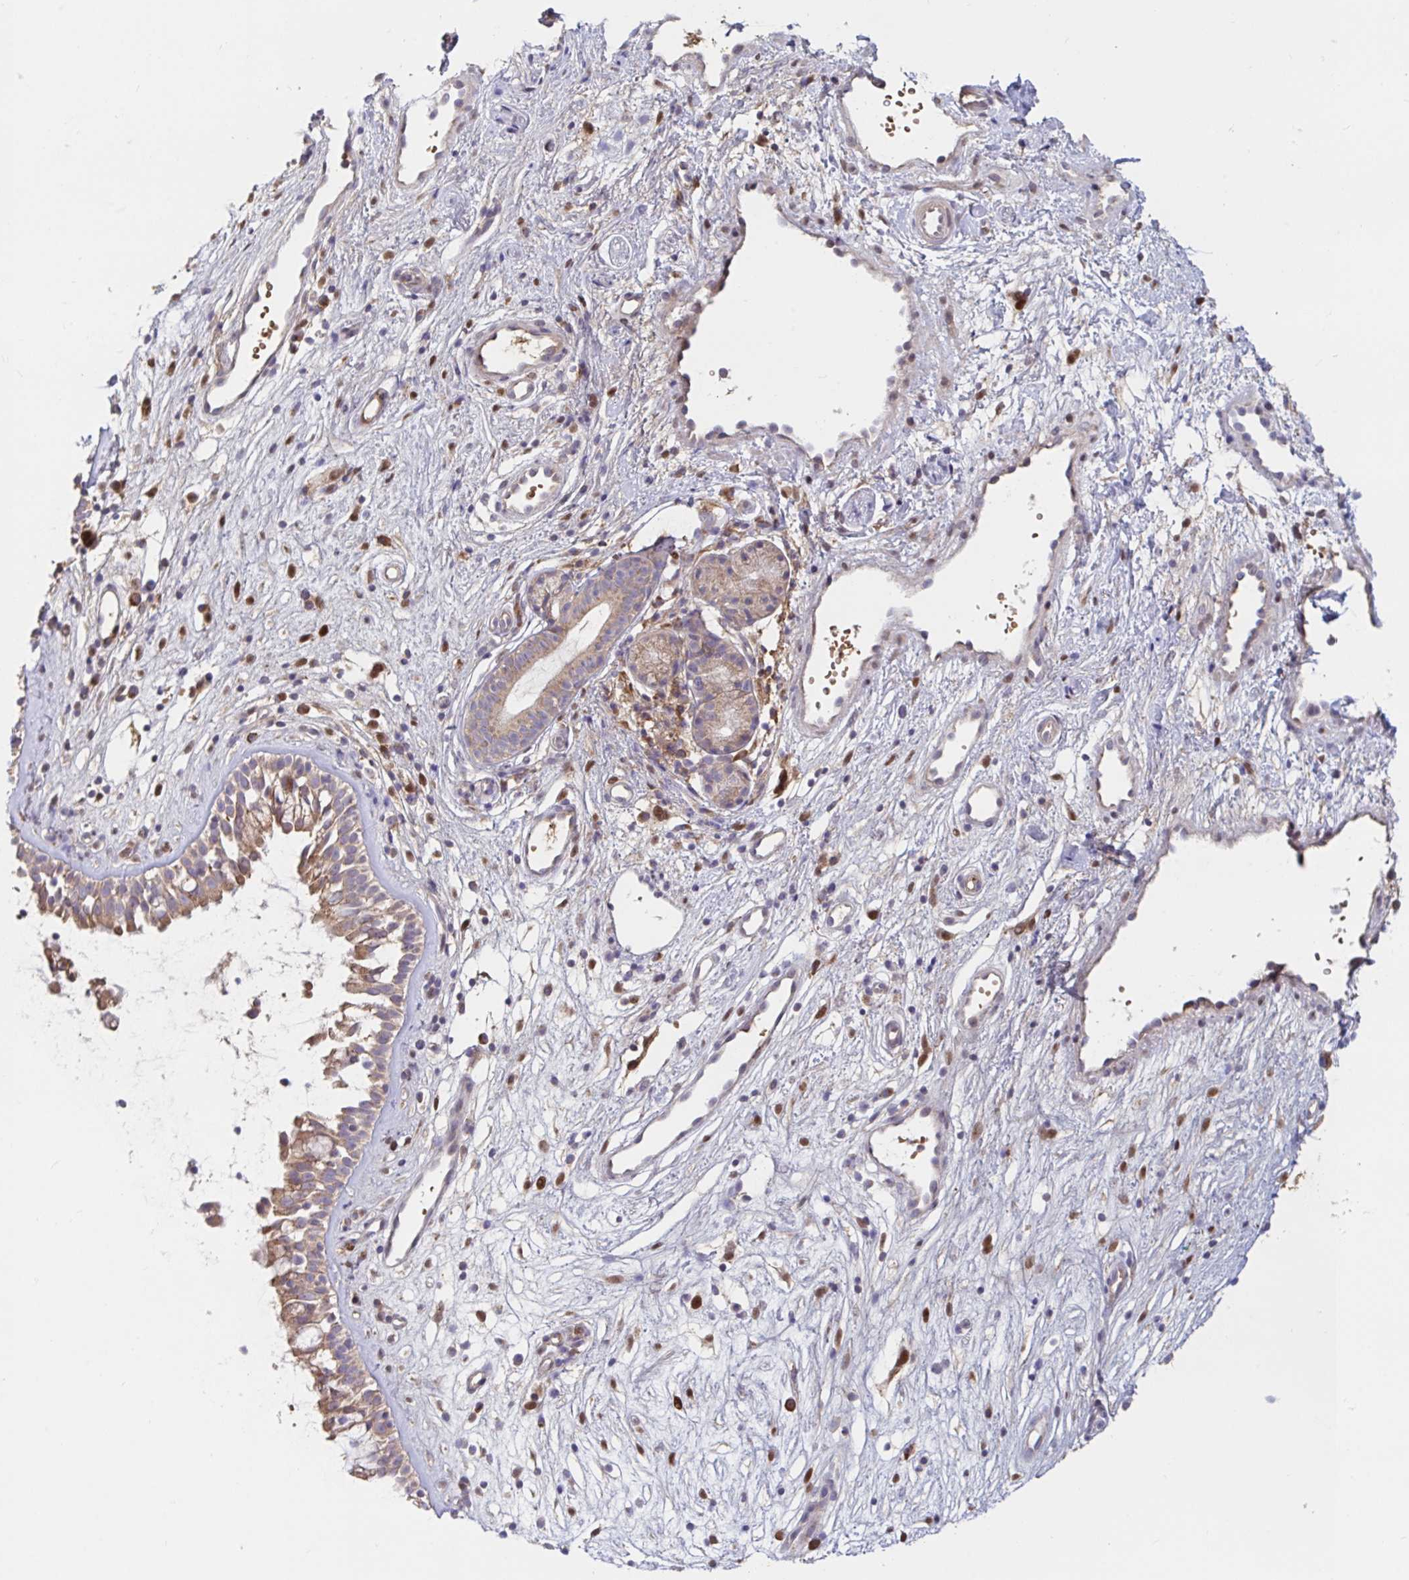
{"staining": {"intensity": "moderate", "quantity": ">75%", "location": "cytoplasmic/membranous"}, "tissue": "nasopharynx", "cell_type": "Respiratory epithelial cells", "image_type": "normal", "snomed": [{"axis": "morphology", "description": "Normal tissue, NOS"}, {"axis": "topography", "description": "Nasopharynx"}], "caption": "DAB (3,3'-diaminobenzidine) immunohistochemical staining of benign nasopharynx shows moderate cytoplasmic/membranous protein staining in about >75% of respiratory epithelial cells.", "gene": "LARP1", "patient": {"sex": "male", "age": 32}}